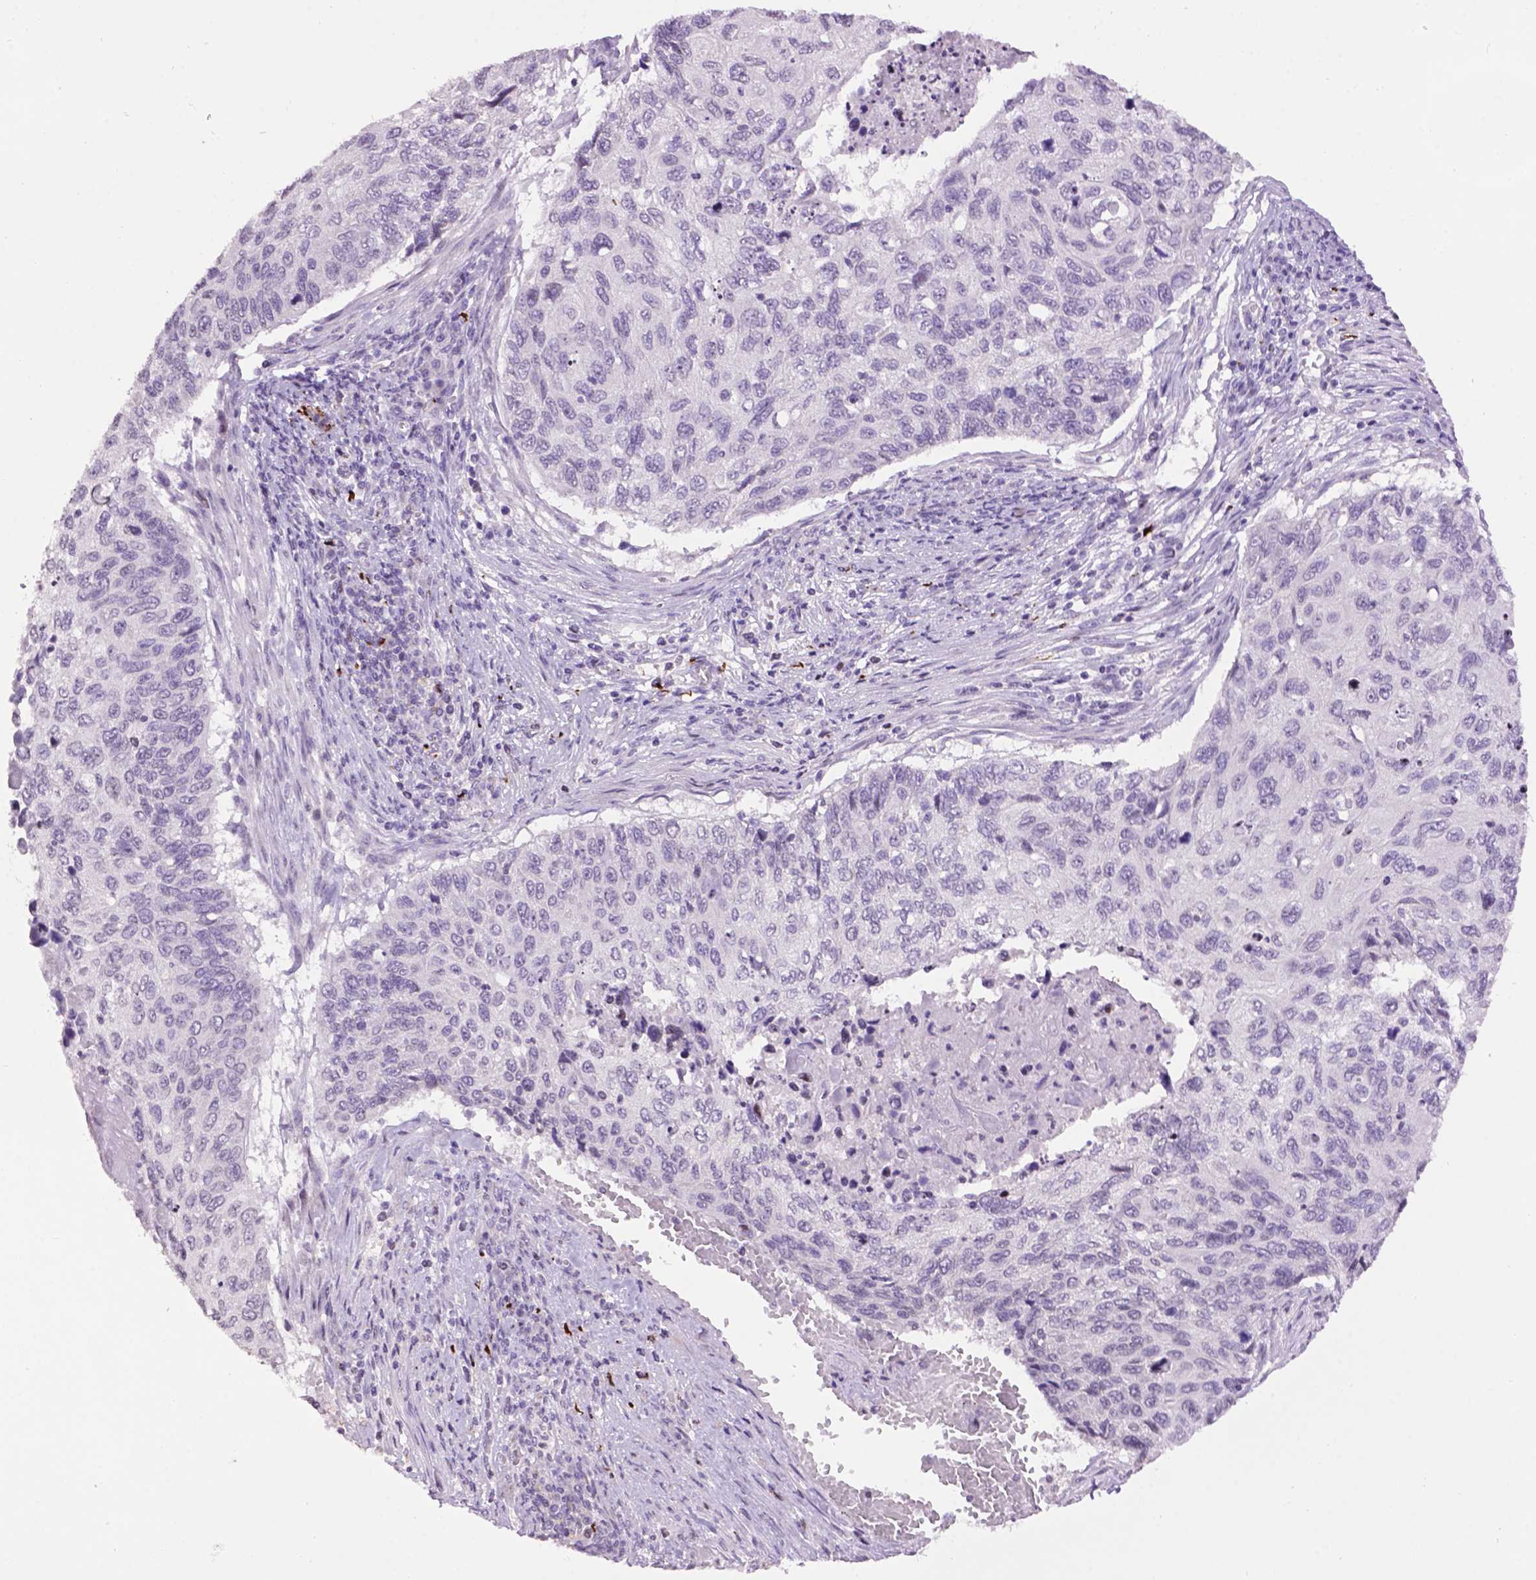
{"staining": {"intensity": "negative", "quantity": "none", "location": "none"}, "tissue": "cervical cancer", "cell_type": "Tumor cells", "image_type": "cancer", "snomed": [{"axis": "morphology", "description": "Squamous cell carcinoma, NOS"}, {"axis": "topography", "description": "Cervix"}], "caption": "Immunohistochemical staining of cervical cancer (squamous cell carcinoma) shows no significant positivity in tumor cells.", "gene": "TH", "patient": {"sex": "female", "age": 70}}